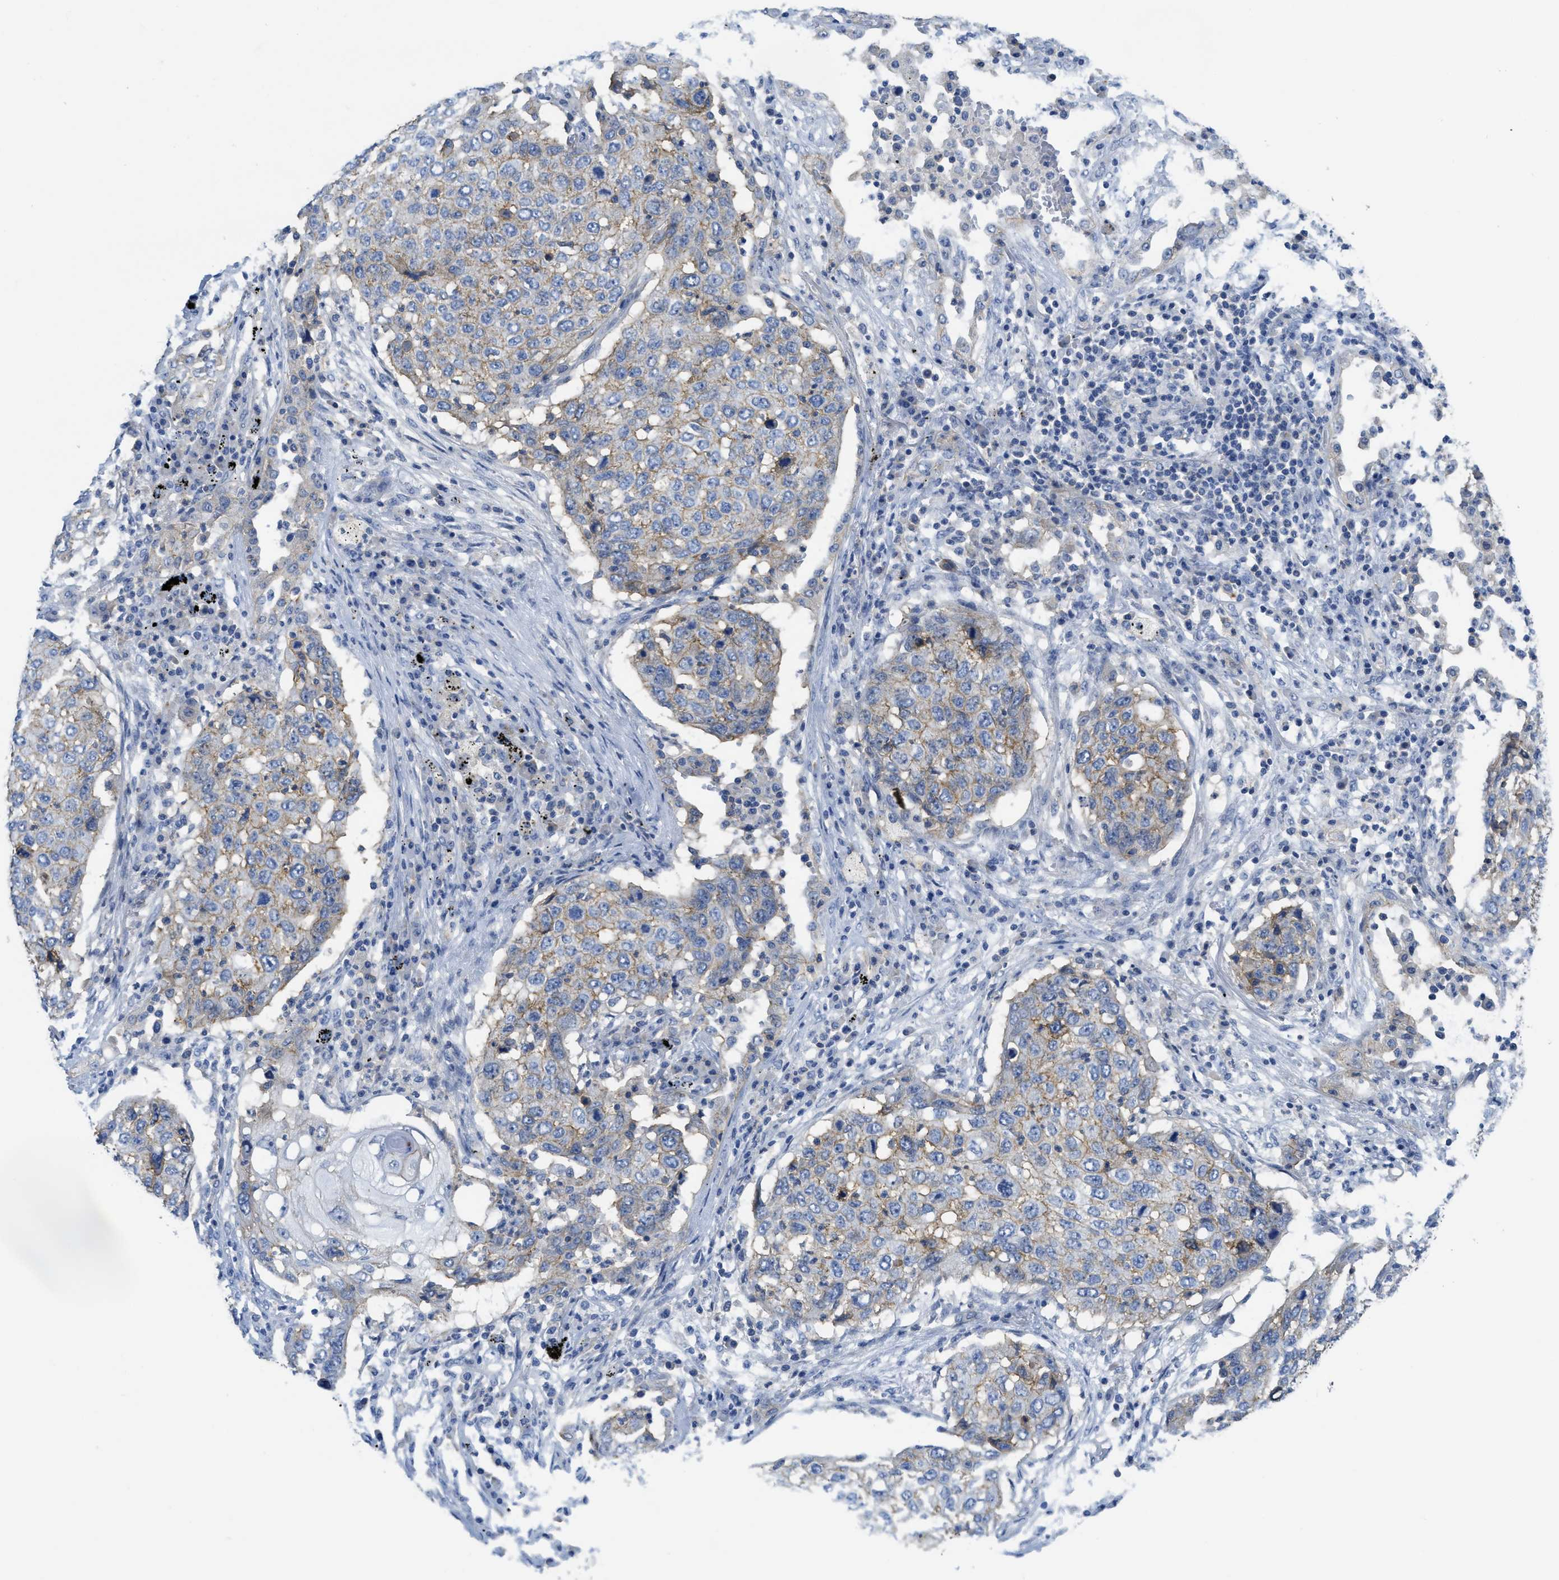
{"staining": {"intensity": "weak", "quantity": ">75%", "location": "cytoplasmic/membranous"}, "tissue": "lung cancer", "cell_type": "Tumor cells", "image_type": "cancer", "snomed": [{"axis": "morphology", "description": "Squamous cell carcinoma, NOS"}, {"axis": "topography", "description": "Lung"}], "caption": "An image of human lung cancer (squamous cell carcinoma) stained for a protein reveals weak cytoplasmic/membranous brown staining in tumor cells.", "gene": "CNNM4", "patient": {"sex": "female", "age": 63}}